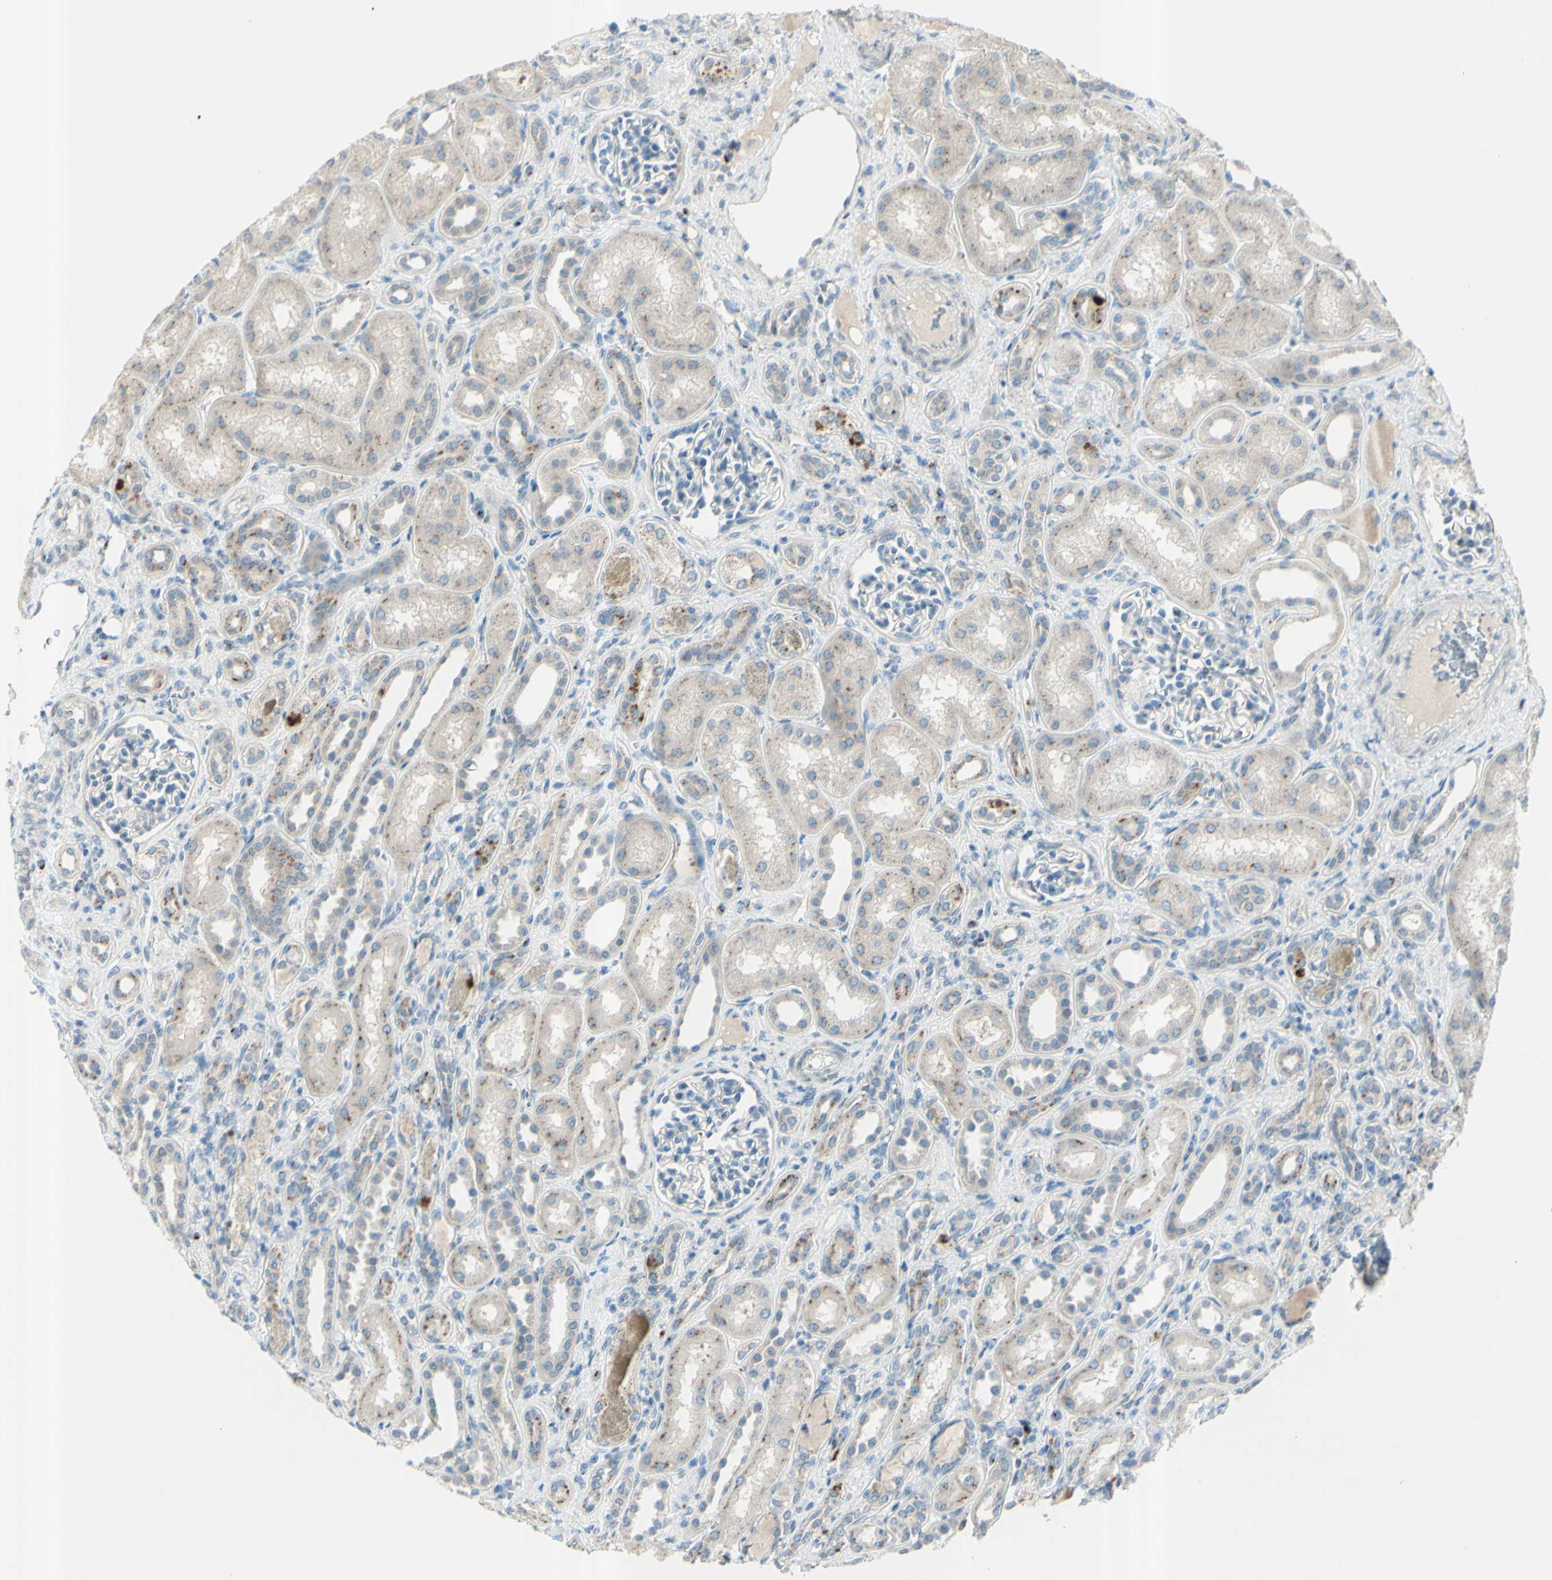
{"staining": {"intensity": "negative", "quantity": "none", "location": "none"}, "tissue": "kidney", "cell_type": "Cells in glomeruli", "image_type": "normal", "snomed": [{"axis": "morphology", "description": "Normal tissue, NOS"}, {"axis": "topography", "description": "Kidney"}], "caption": "This is a image of immunohistochemistry staining of normal kidney, which shows no staining in cells in glomeruli.", "gene": "B4GALT1", "patient": {"sex": "male", "age": 7}}